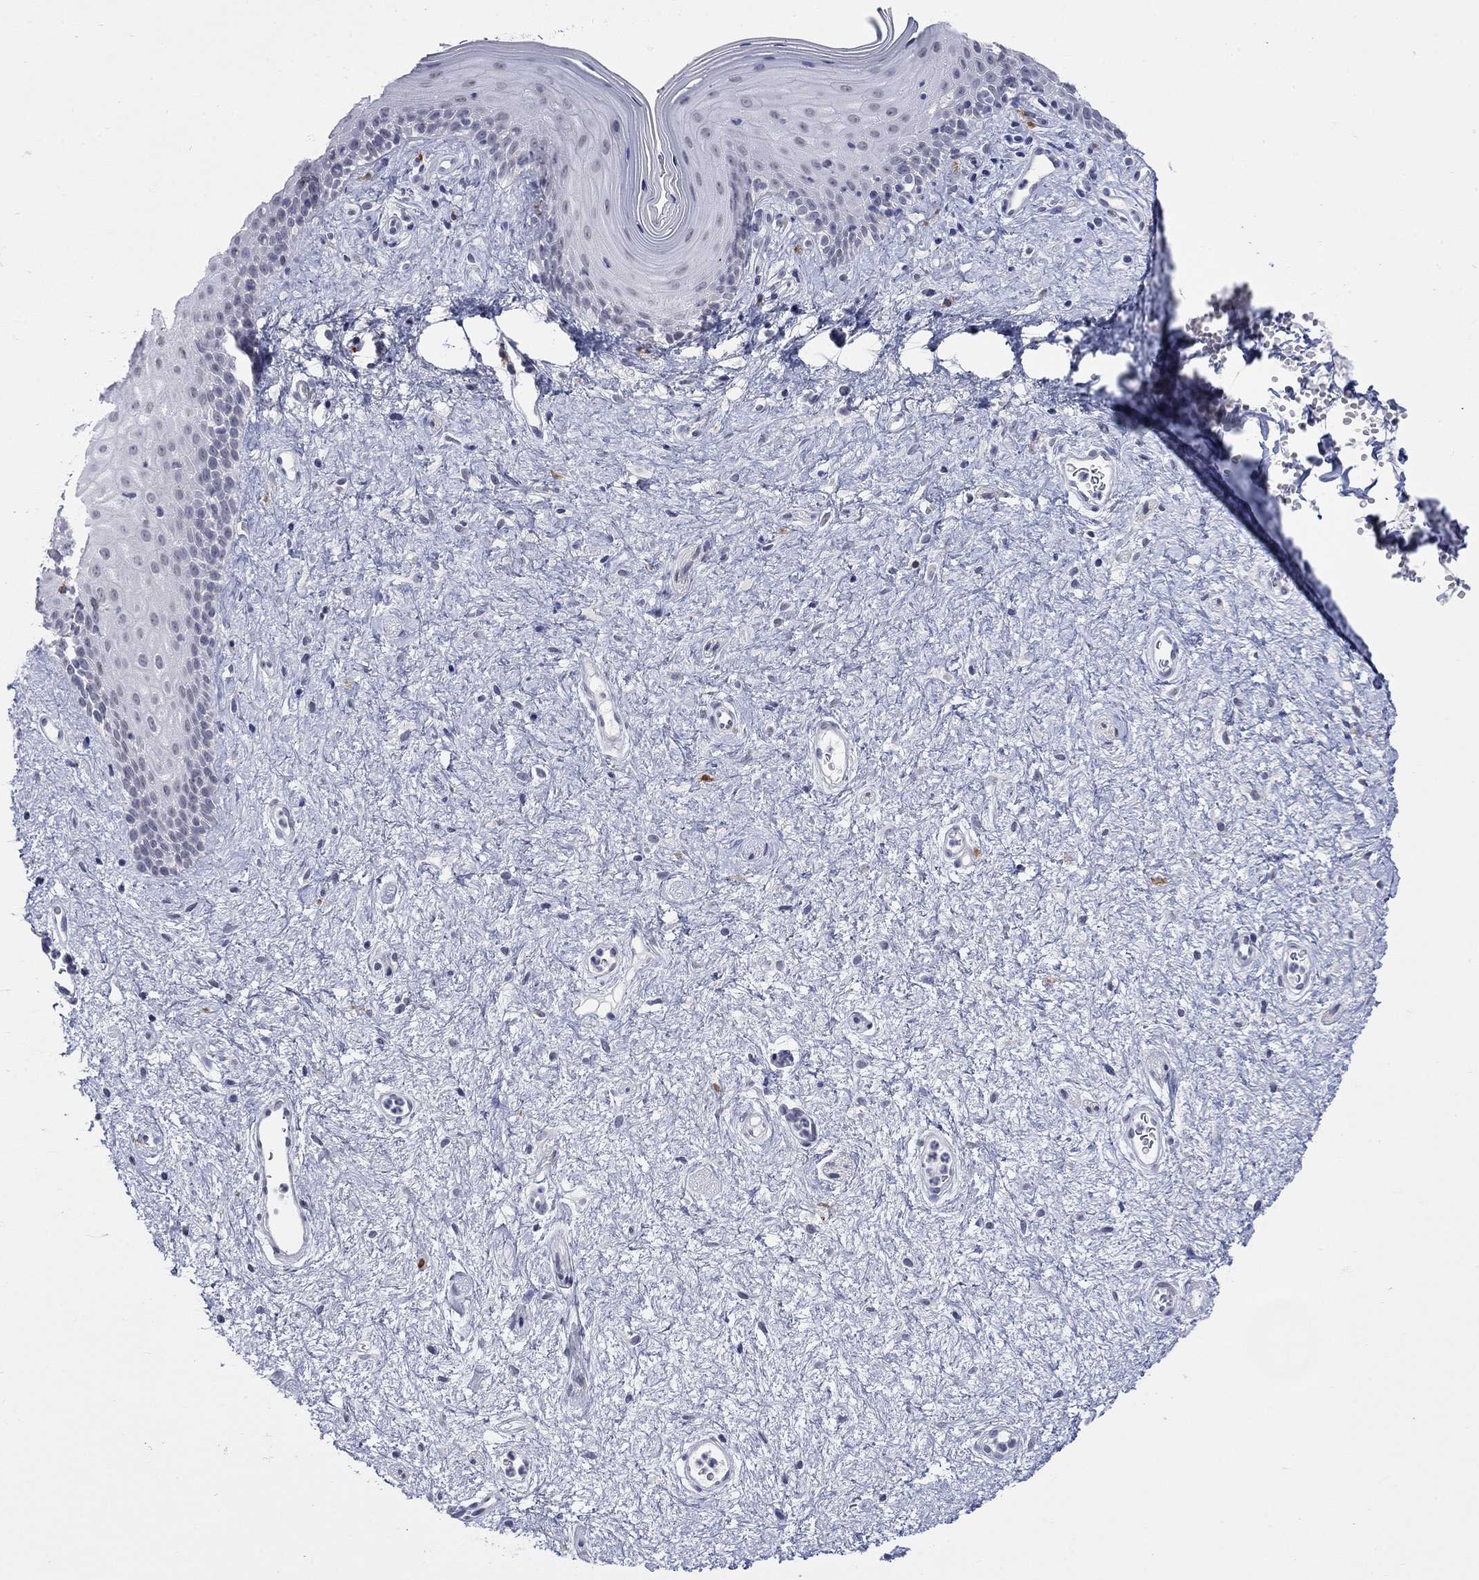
{"staining": {"intensity": "negative", "quantity": "none", "location": "none"}, "tissue": "vagina", "cell_type": "Squamous epithelial cells", "image_type": "normal", "snomed": [{"axis": "morphology", "description": "Normal tissue, NOS"}, {"axis": "topography", "description": "Vagina"}], "caption": "This is an IHC histopathology image of unremarkable vagina. There is no positivity in squamous epithelial cells.", "gene": "ECEL1", "patient": {"sex": "female", "age": 47}}